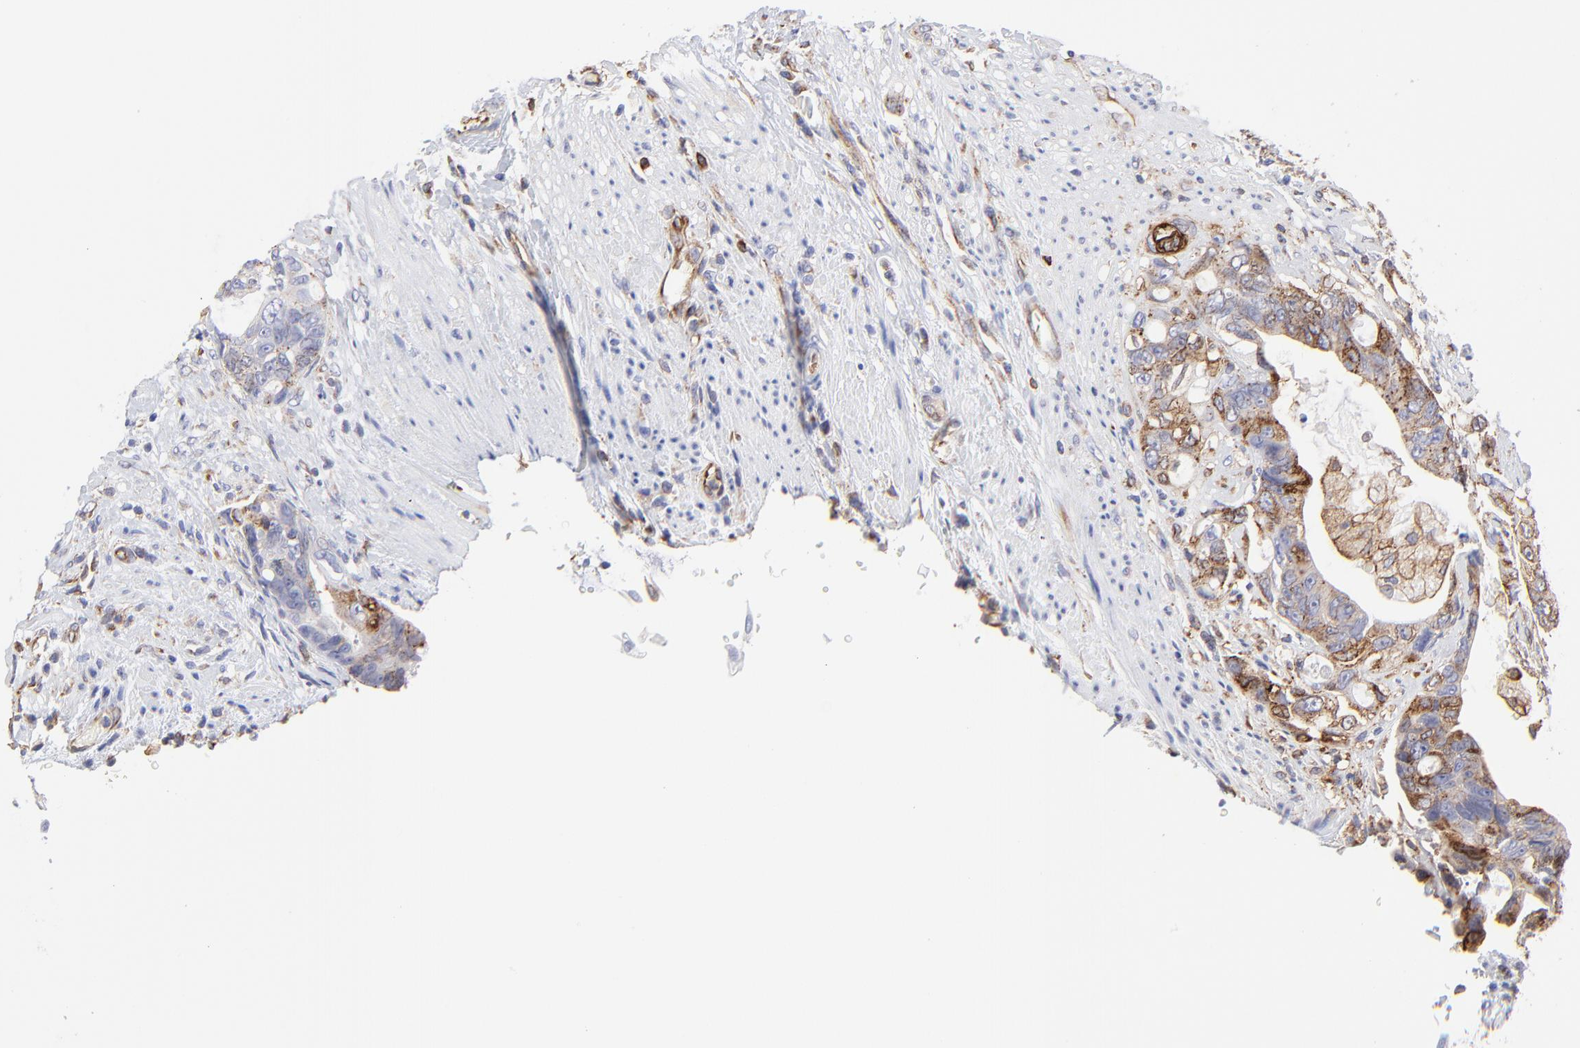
{"staining": {"intensity": "strong", "quantity": ">75%", "location": "cytoplasmic/membranous"}, "tissue": "colorectal cancer", "cell_type": "Tumor cells", "image_type": "cancer", "snomed": [{"axis": "morphology", "description": "Adenocarcinoma, NOS"}, {"axis": "topography", "description": "Rectum"}], "caption": "Colorectal cancer stained with immunohistochemistry shows strong cytoplasmic/membranous positivity in about >75% of tumor cells. (DAB (3,3'-diaminobenzidine) IHC with brightfield microscopy, high magnification).", "gene": "COX8C", "patient": {"sex": "female", "age": 57}}